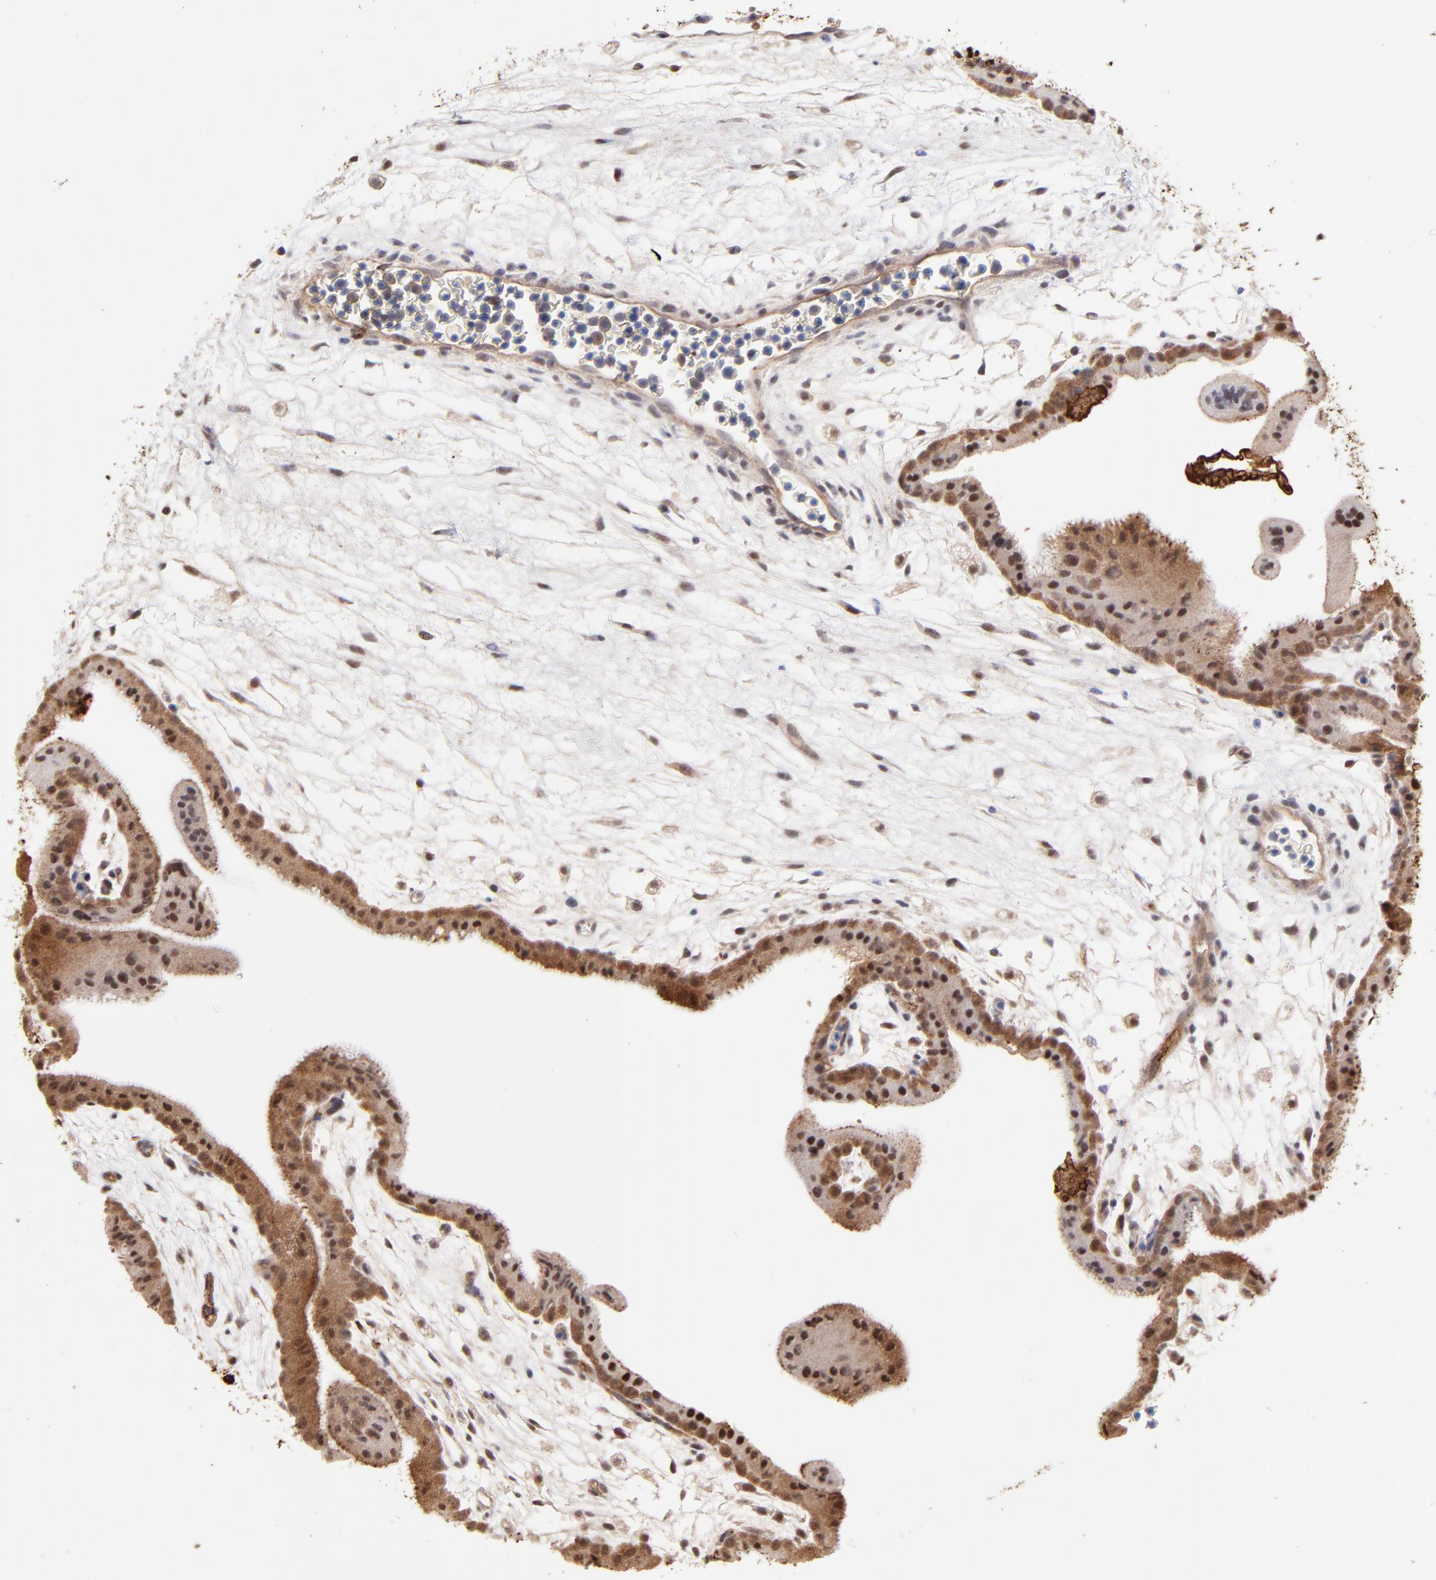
{"staining": {"intensity": "strong", "quantity": ">75%", "location": "cytoplasmic/membranous,nuclear"}, "tissue": "placenta", "cell_type": "Trophoblastic cells", "image_type": "normal", "snomed": [{"axis": "morphology", "description": "Normal tissue, NOS"}, {"axis": "topography", "description": "Placenta"}], "caption": "A high-resolution micrograph shows immunohistochemistry (IHC) staining of normal placenta, which reveals strong cytoplasmic/membranous,nuclear expression in about >75% of trophoblastic cells.", "gene": "PSMD14", "patient": {"sex": "female", "age": 35}}